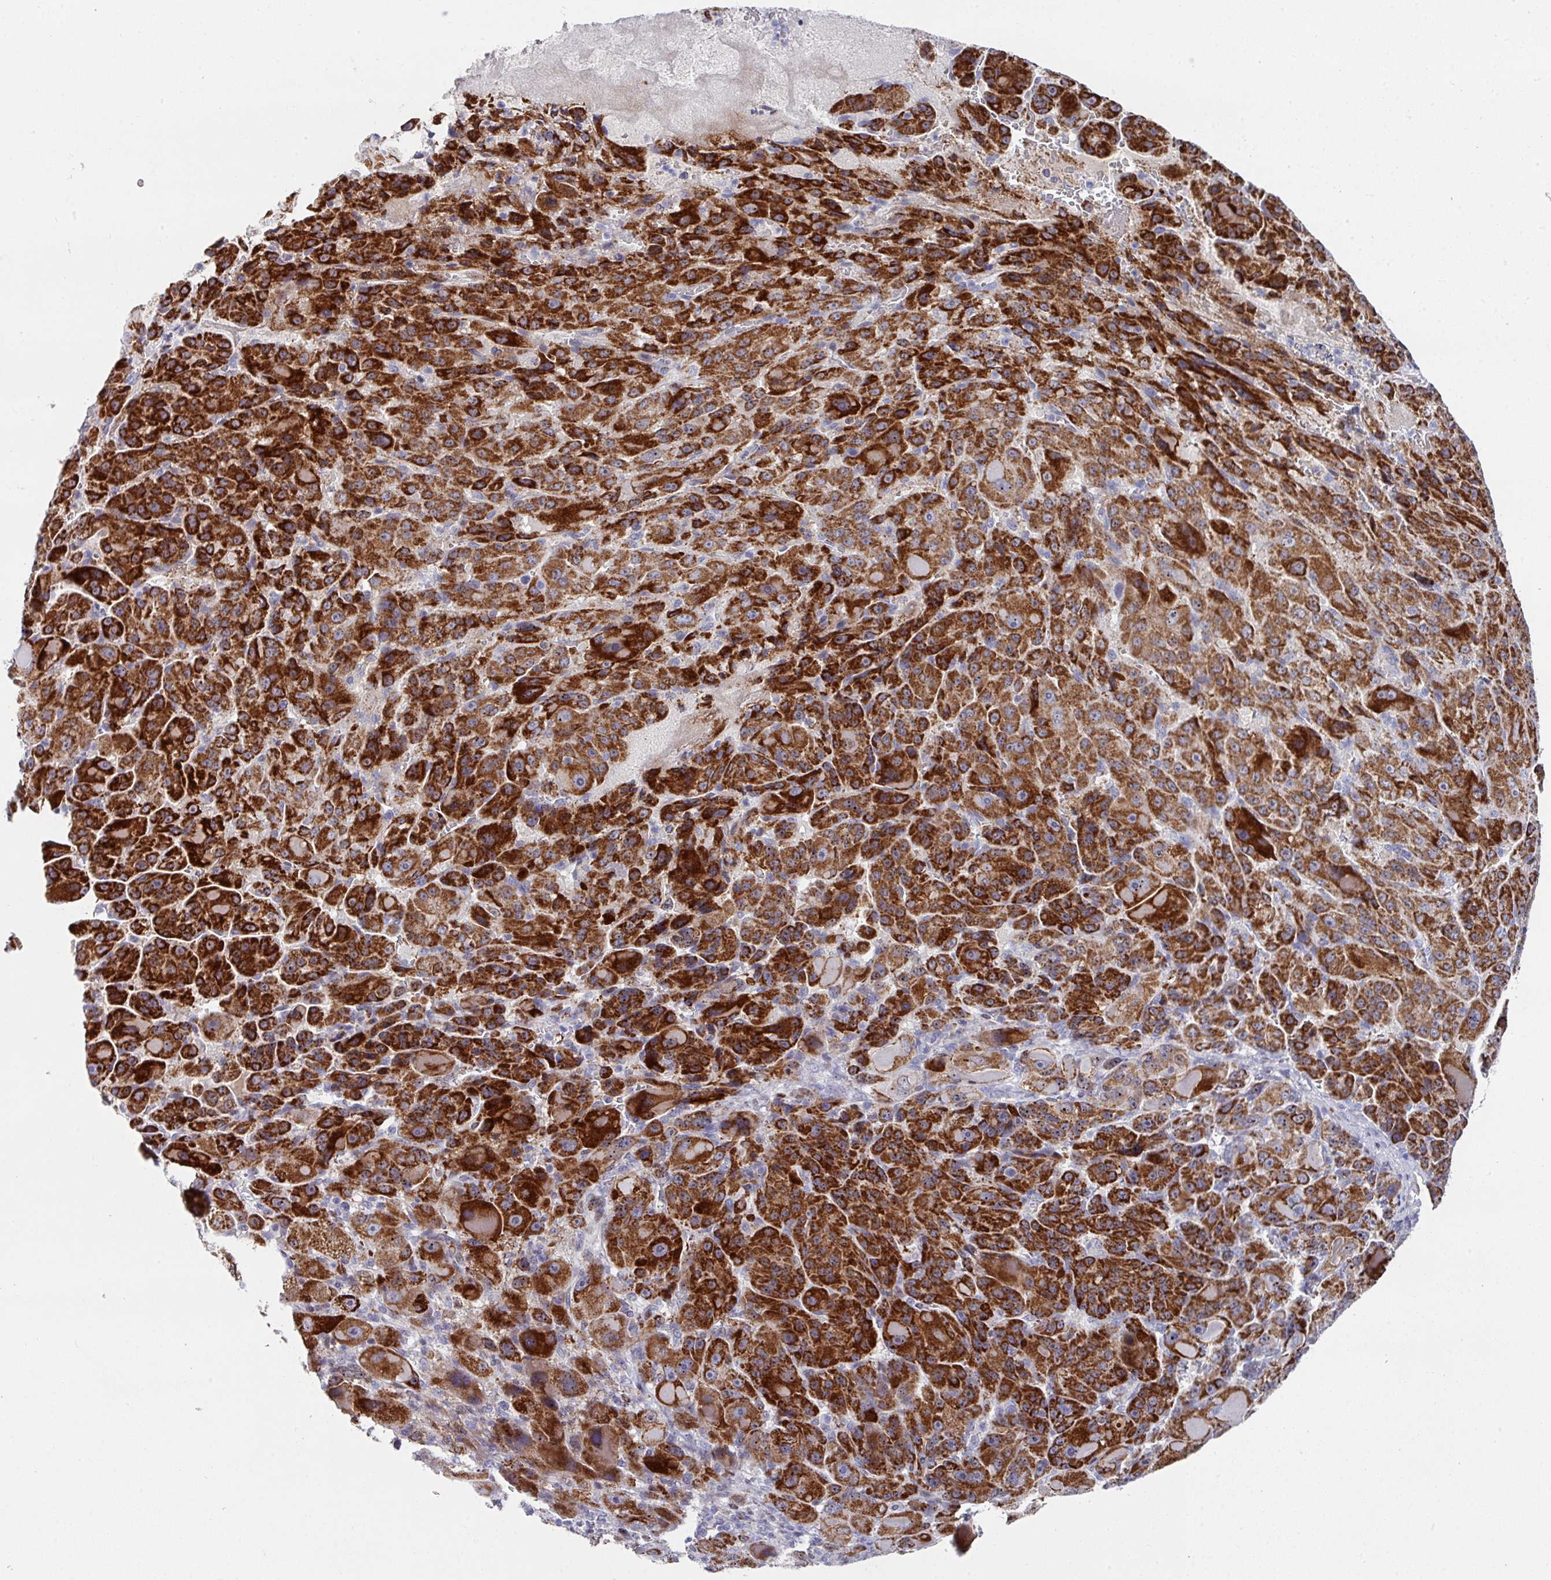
{"staining": {"intensity": "strong", "quantity": ">75%", "location": "cytoplasmic/membranous"}, "tissue": "liver cancer", "cell_type": "Tumor cells", "image_type": "cancer", "snomed": [{"axis": "morphology", "description": "Carcinoma, Hepatocellular, NOS"}, {"axis": "topography", "description": "Liver"}], "caption": "Human liver cancer stained with a protein marker shows strong staining in tumor cells.", "gene": "CBX7", "patient": {"sex": "male", "age": 76}}